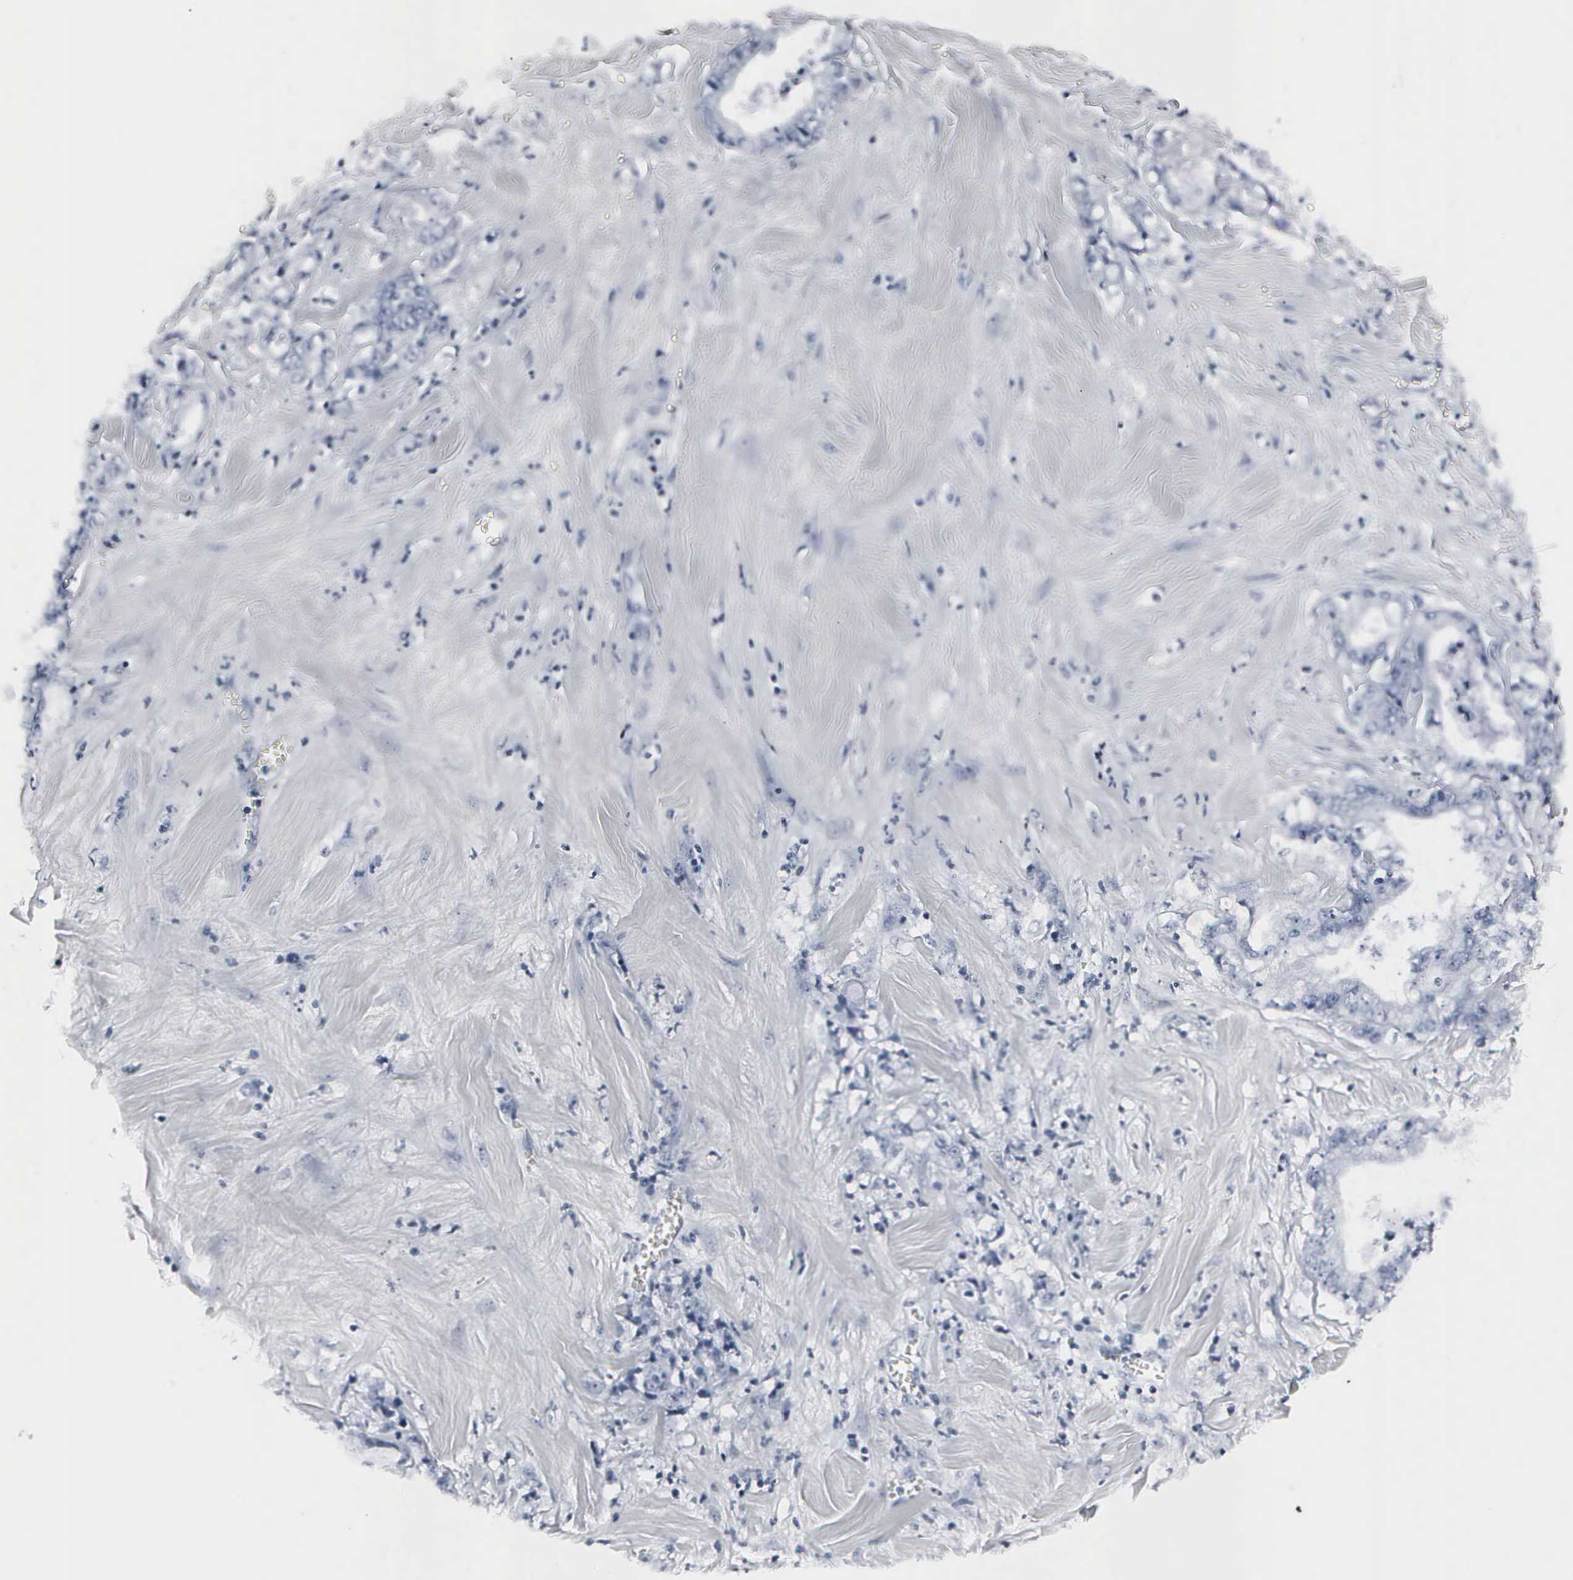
{"staining": {"intensity": "negative", "quantity": "none", "location": "none"}, "tissue": "liver cancer", "cell_type": "Tumor cells", "image_type": "cancer", "snomed": [{"axis": "morphology", "description": "Cholangiocarcinoma"}, {"axis": "topography", "description": "Liver"}], "caption": "An immunohistochemistry (IHC) photomicrograph of liver cholangiocarcinoma is shown. There is no staining in tumor cells of liver cholangiocarcinoma. (Brightfield microscopy of DAB immunohistochemistry (IHC) at high magnification).", "gene": "DGCR2", "patient": {"sex": "male", "age": 57}}